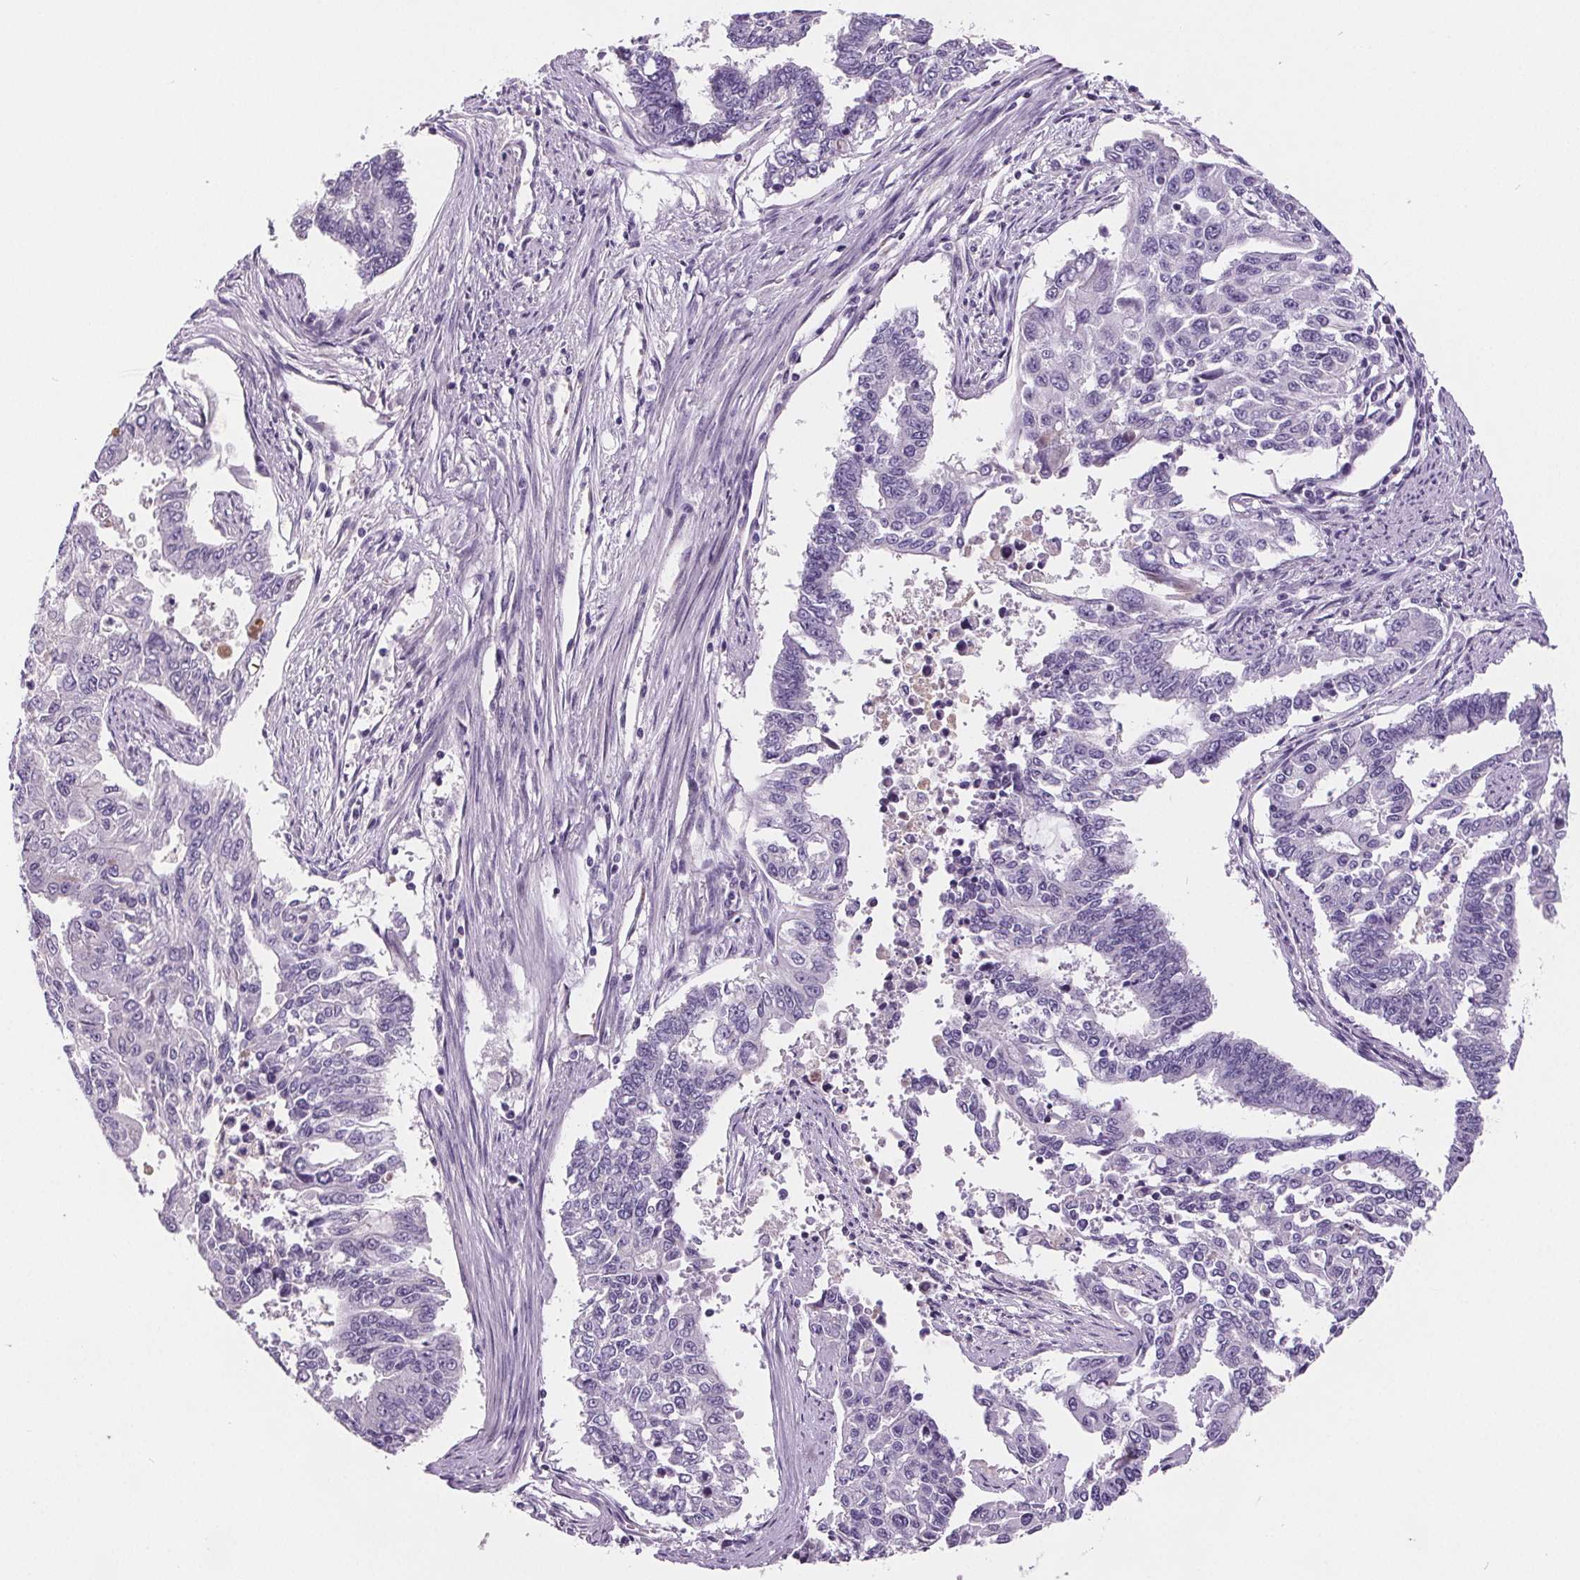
{"staining": {"intensity": "negative", "quantity": "none", "location": "none"}, "tissue": "endometrial cancer", "cell_type": "Tumor cells", "image_type": "cancer", "snomed": [{"axis": "morphology", "description": "Adenocarcinoma, NOS"}, {"axis": "topography", "description": "Uterus"}], "caption": "Immunohistochemistry (IHC) of adenocarcinoma (endometrial) reveals no staining in tumor cells.", "gene": "CD5L", "patient": {"sex": "female", "age": 59}}